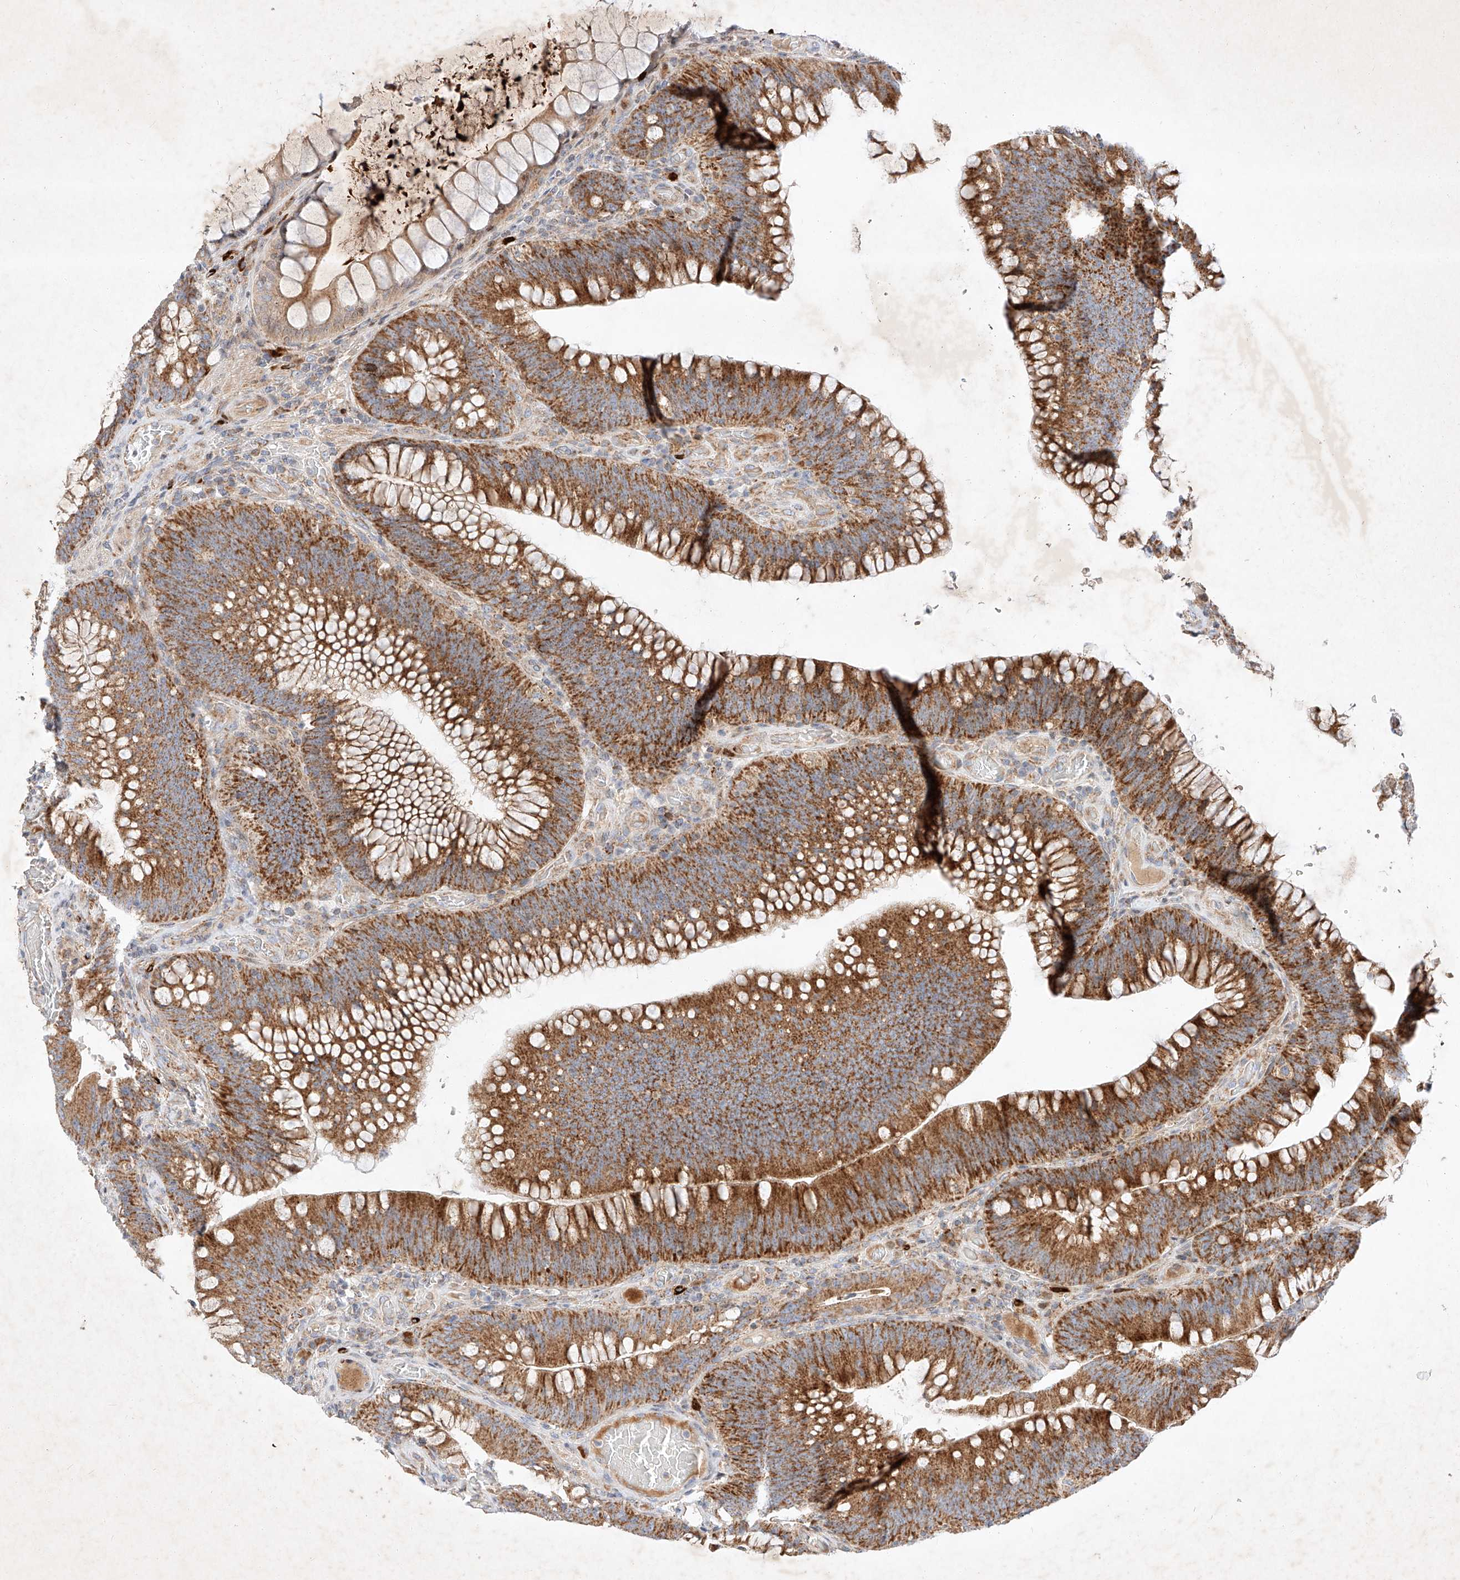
{"staining": {"intensity": "strong", "quantity": ">75%", "location": "cytoplasmic/membranous"}, "tissue": "colorectal cancer", "cell_type": "Tumor cells", "image_type": "cancer", "snomed": [{"axis": "morphology", "description": "Normal tissue, NOS"}, {"axis": "topography", "description": "Colon"}], "caption": "This is an image of immunohistochemistry staining of colorectal cancer, which shows strong positivity in the cytoplasmic/membranous of tumor cells.", "gene": "OSGEPL1", "patient": {"sex": "female", "age": 82}}